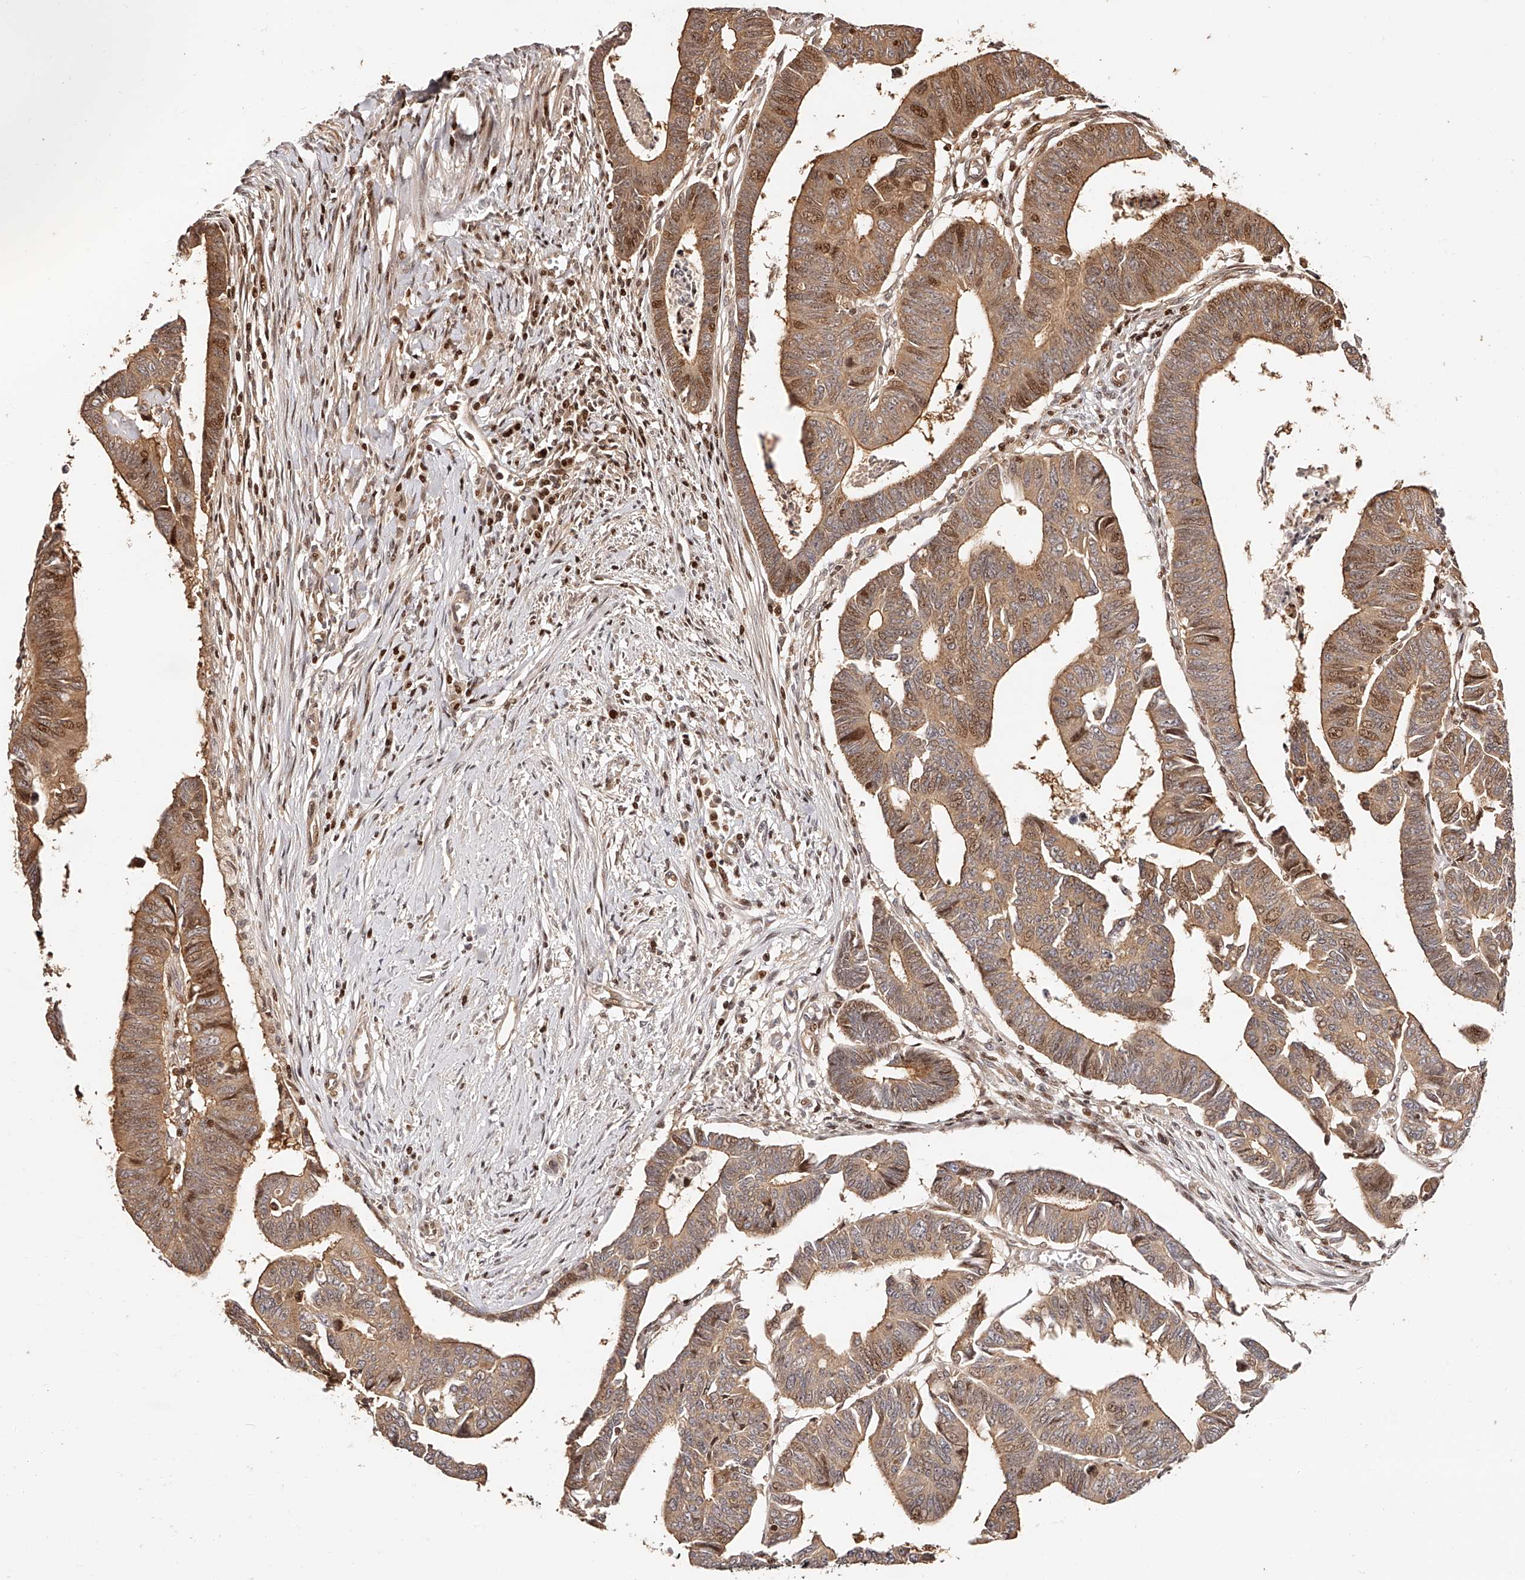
{"staining": {"intensity": "moderate", "quantity": ">75%", "location": "cytoplasmic/membranous,nuclear"}, "tissue": "colorectal cancer", "cell_type": "Tumor cells", "image_type": "cancer", "snomed": [{"axis": "morphology", "description": "Adenocarcinoma, NOS"}, {"axis": "topography", "description": "Rectum"}], "caption": "A brown stain labels moderate cytoplasmic/membranous and nuclear staining of a protein in colorectal adenocarcinoma tumor cells.", "gene": "PFDN2", "patient": {"sex": "female", "age": 65}}